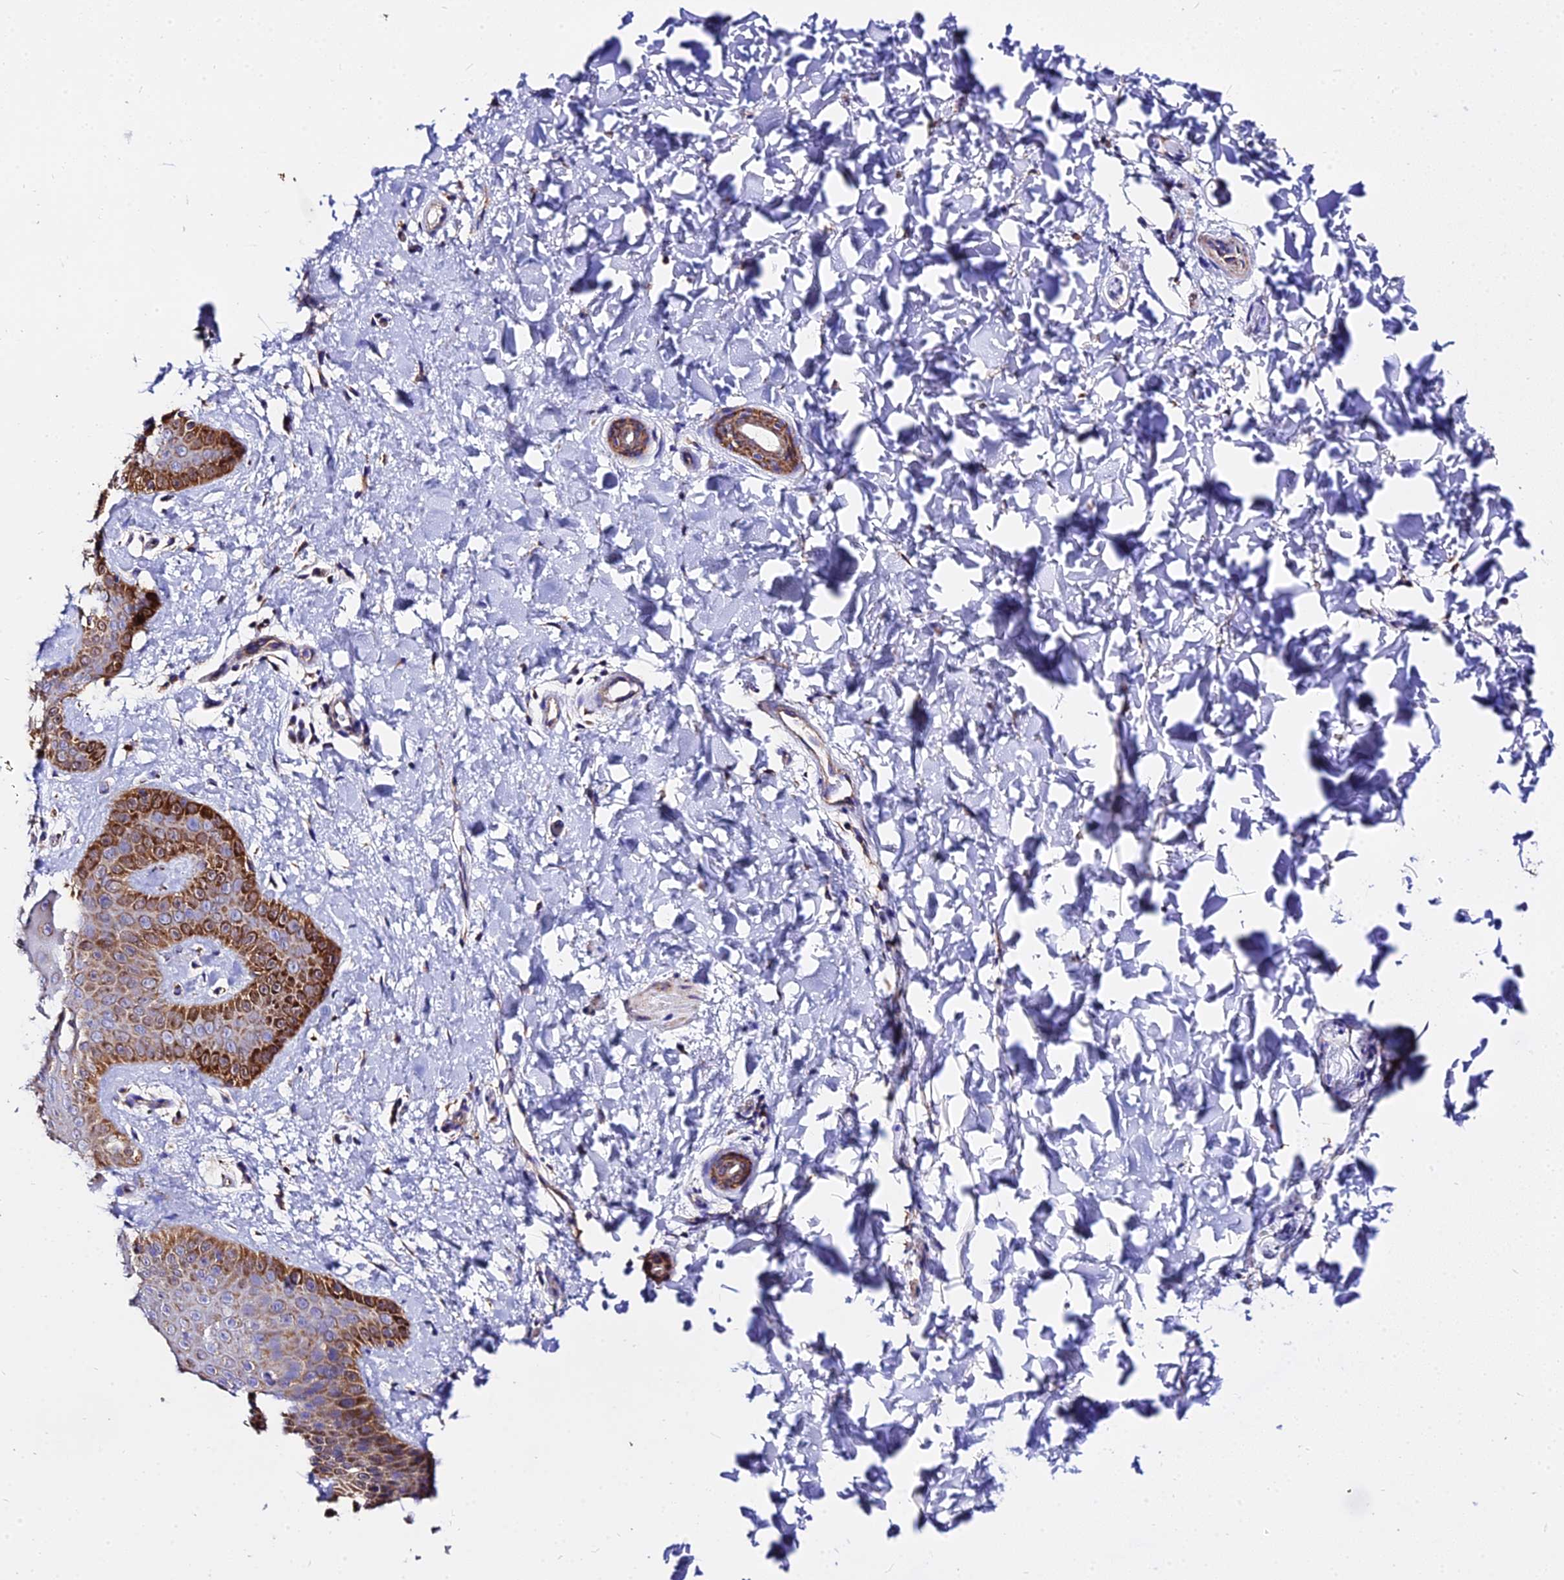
{"staining": {"intensity": "strong", "quantity": ">75%", "location": "cytoplasmic/membranous"}, "tissue": "skin", "cell_type": "Epidermal cells", "image_type": "normal", "snomed": [{"axis": "morphology", "description": "Normal tissue, NOS"}, {"axis": "morphology", "description": "Neoplasm, malignant, NOS"}, {"axis": "topography", "description": "Anal"}], "caption": "IHC photomicrograph of normal skin stained for a protein (brown), which reveals high levels of strong cytoplasmic/membranous positivity in about >75% of epidermal cells.", "gene": "ZNF573", "patient": {"sex": "male", "age": 47}}